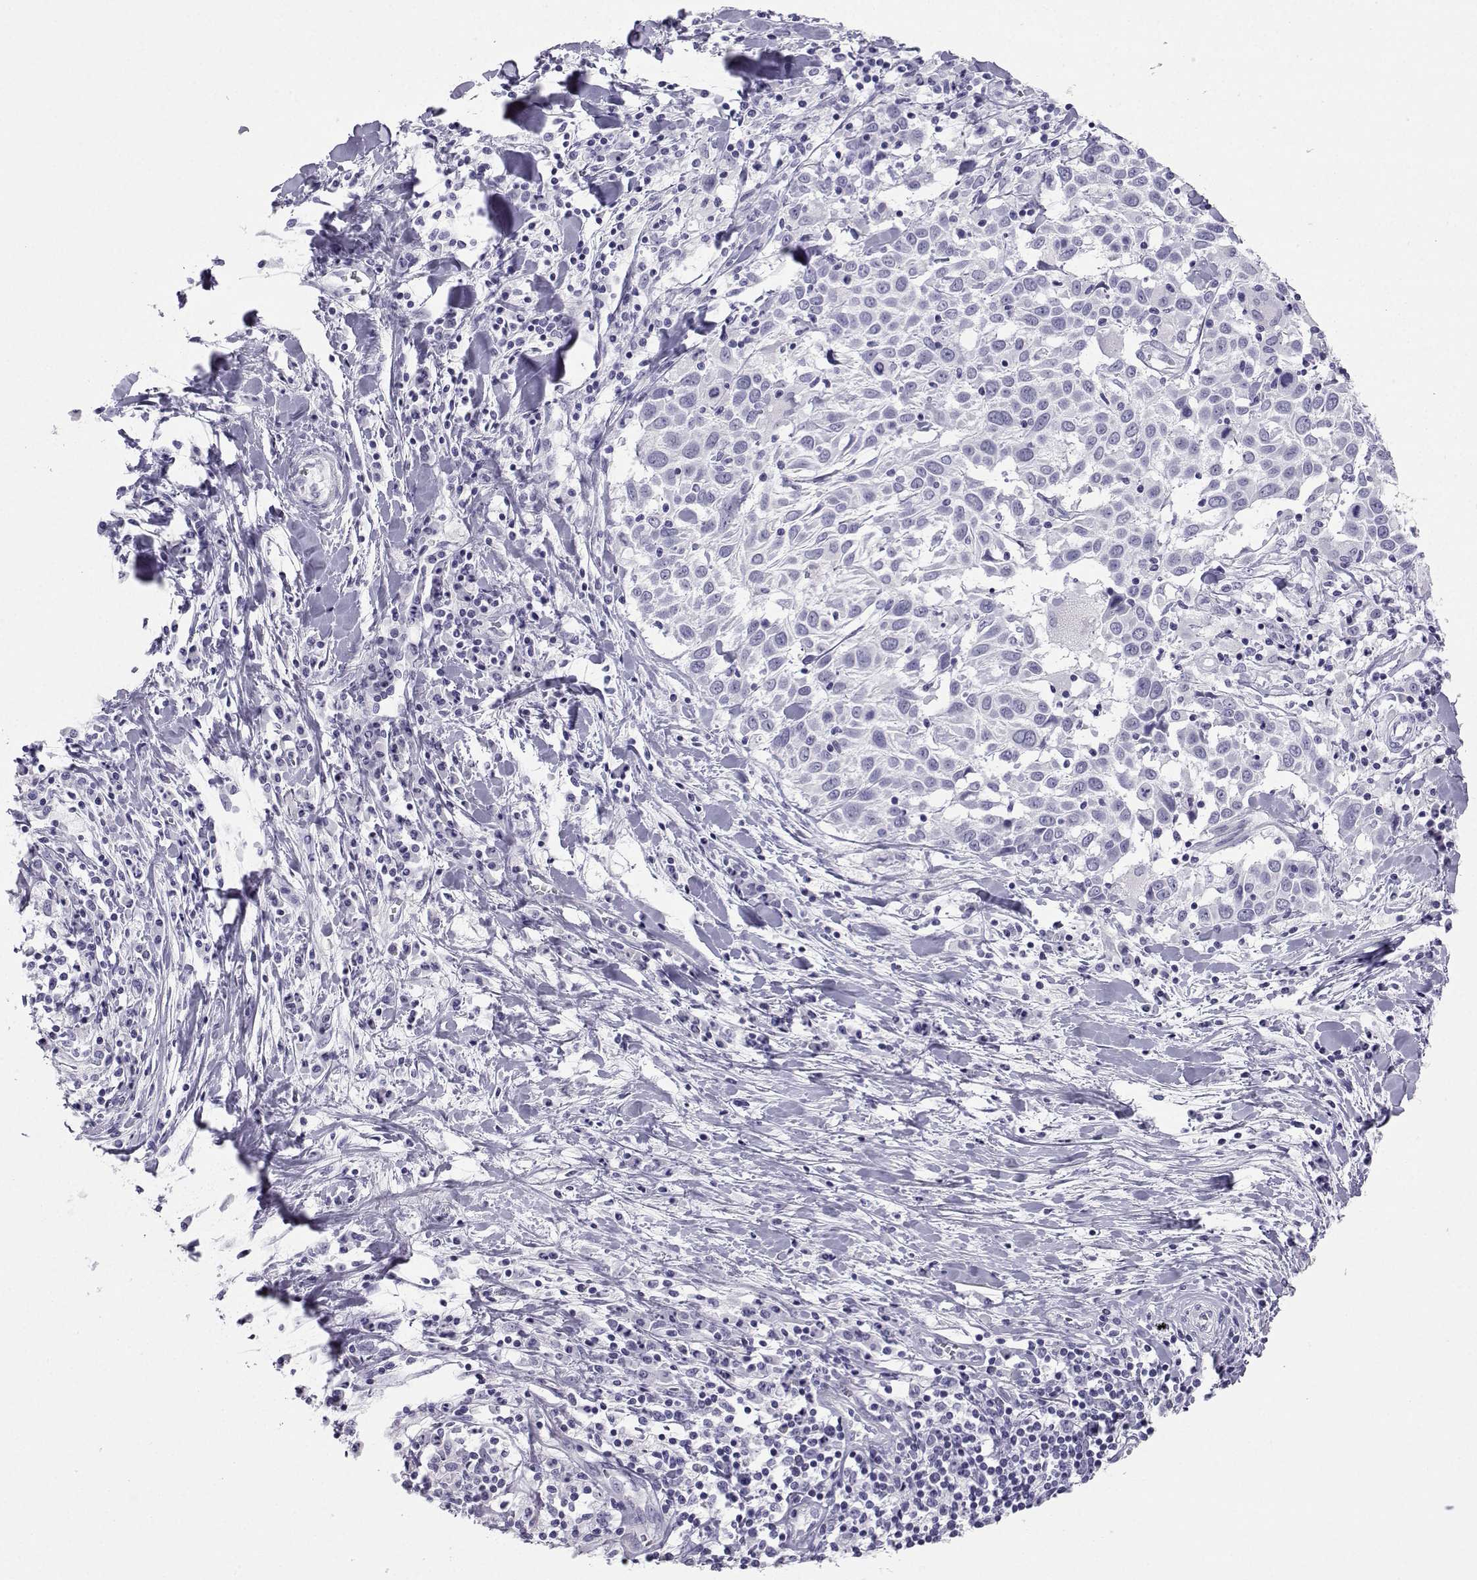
{"staining": {"intensity": "negative", "quantity": "none", "location": "none"}, "tissue": "lung cancer", "cell_type": "Tumor cells", "image_type": "cancer", "snomed": [{"axis": "morphology", "description": "Squamous cell carcinoma, NOS"}, {"axis": "topography", "description": "Lung"}], "caption": "Immunohistochemical staining of human lung cancer (squamous cell carcinoma) shows no significant expression in tumor cells.", "gene": "SST", "patient": {"sex": "male", "age": 57}}